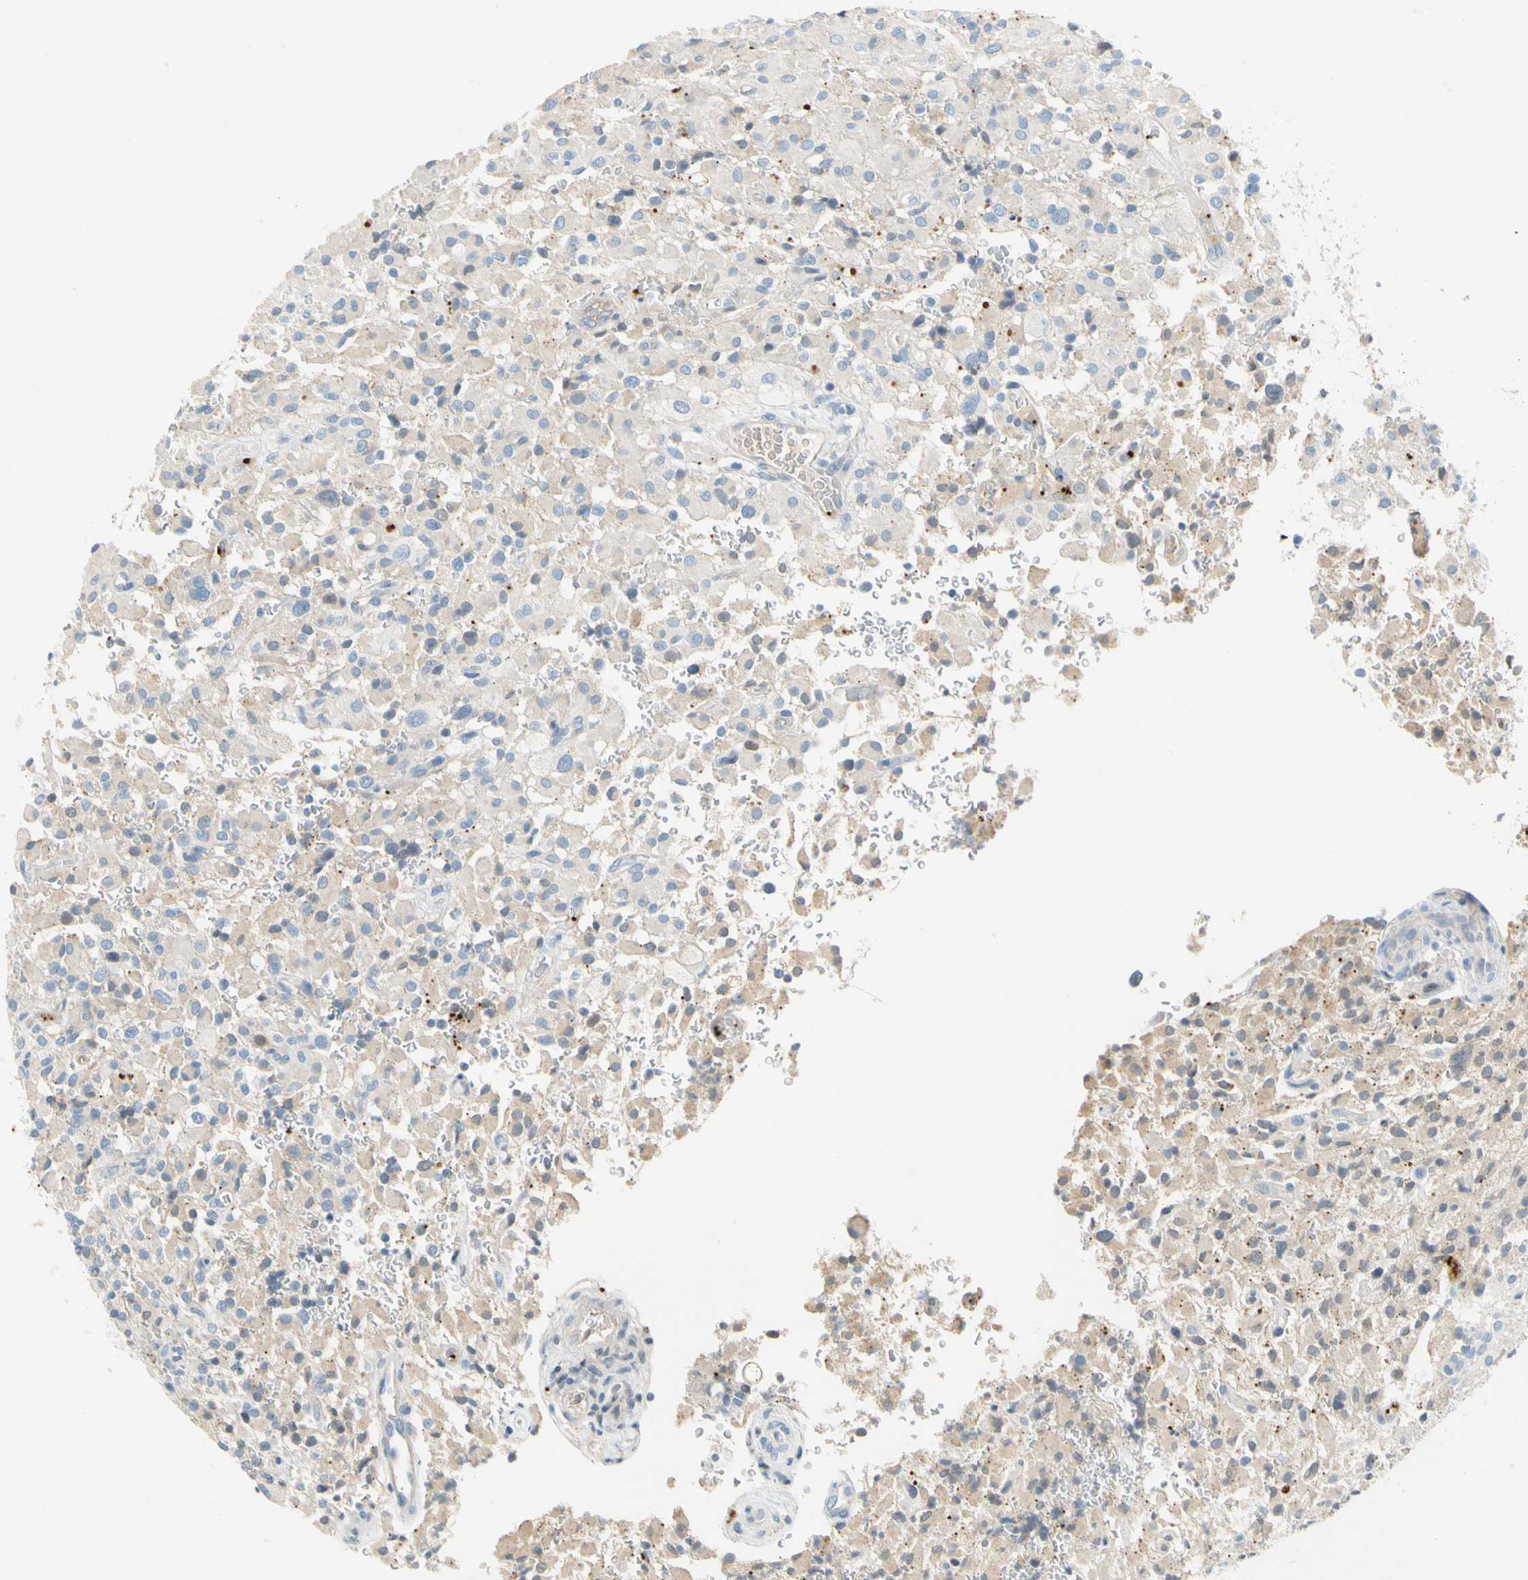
{"staining": {"intensity": "weak", "quantity": "25%-75%", "location": "cytoplasmic/membranous"}, "tissue": "glioma", "cell_type": "Tumor cells", "image_type": "cancer", "snomed": [{"axis": "morphology", "description": "Glioma, malignant, High grade"}, {"axis": "topography", "description": "Brain"}], "caption": "Weak cytoplasmic/membranous protein positivity is seen in about 25%-75% of tumor cells in malignant high-grade glioma. (brown staining indicates protein expression, while blue staining denotes nuclei).", "gene": "PPBP", "patient": {"sex": "male", "age": 71}}